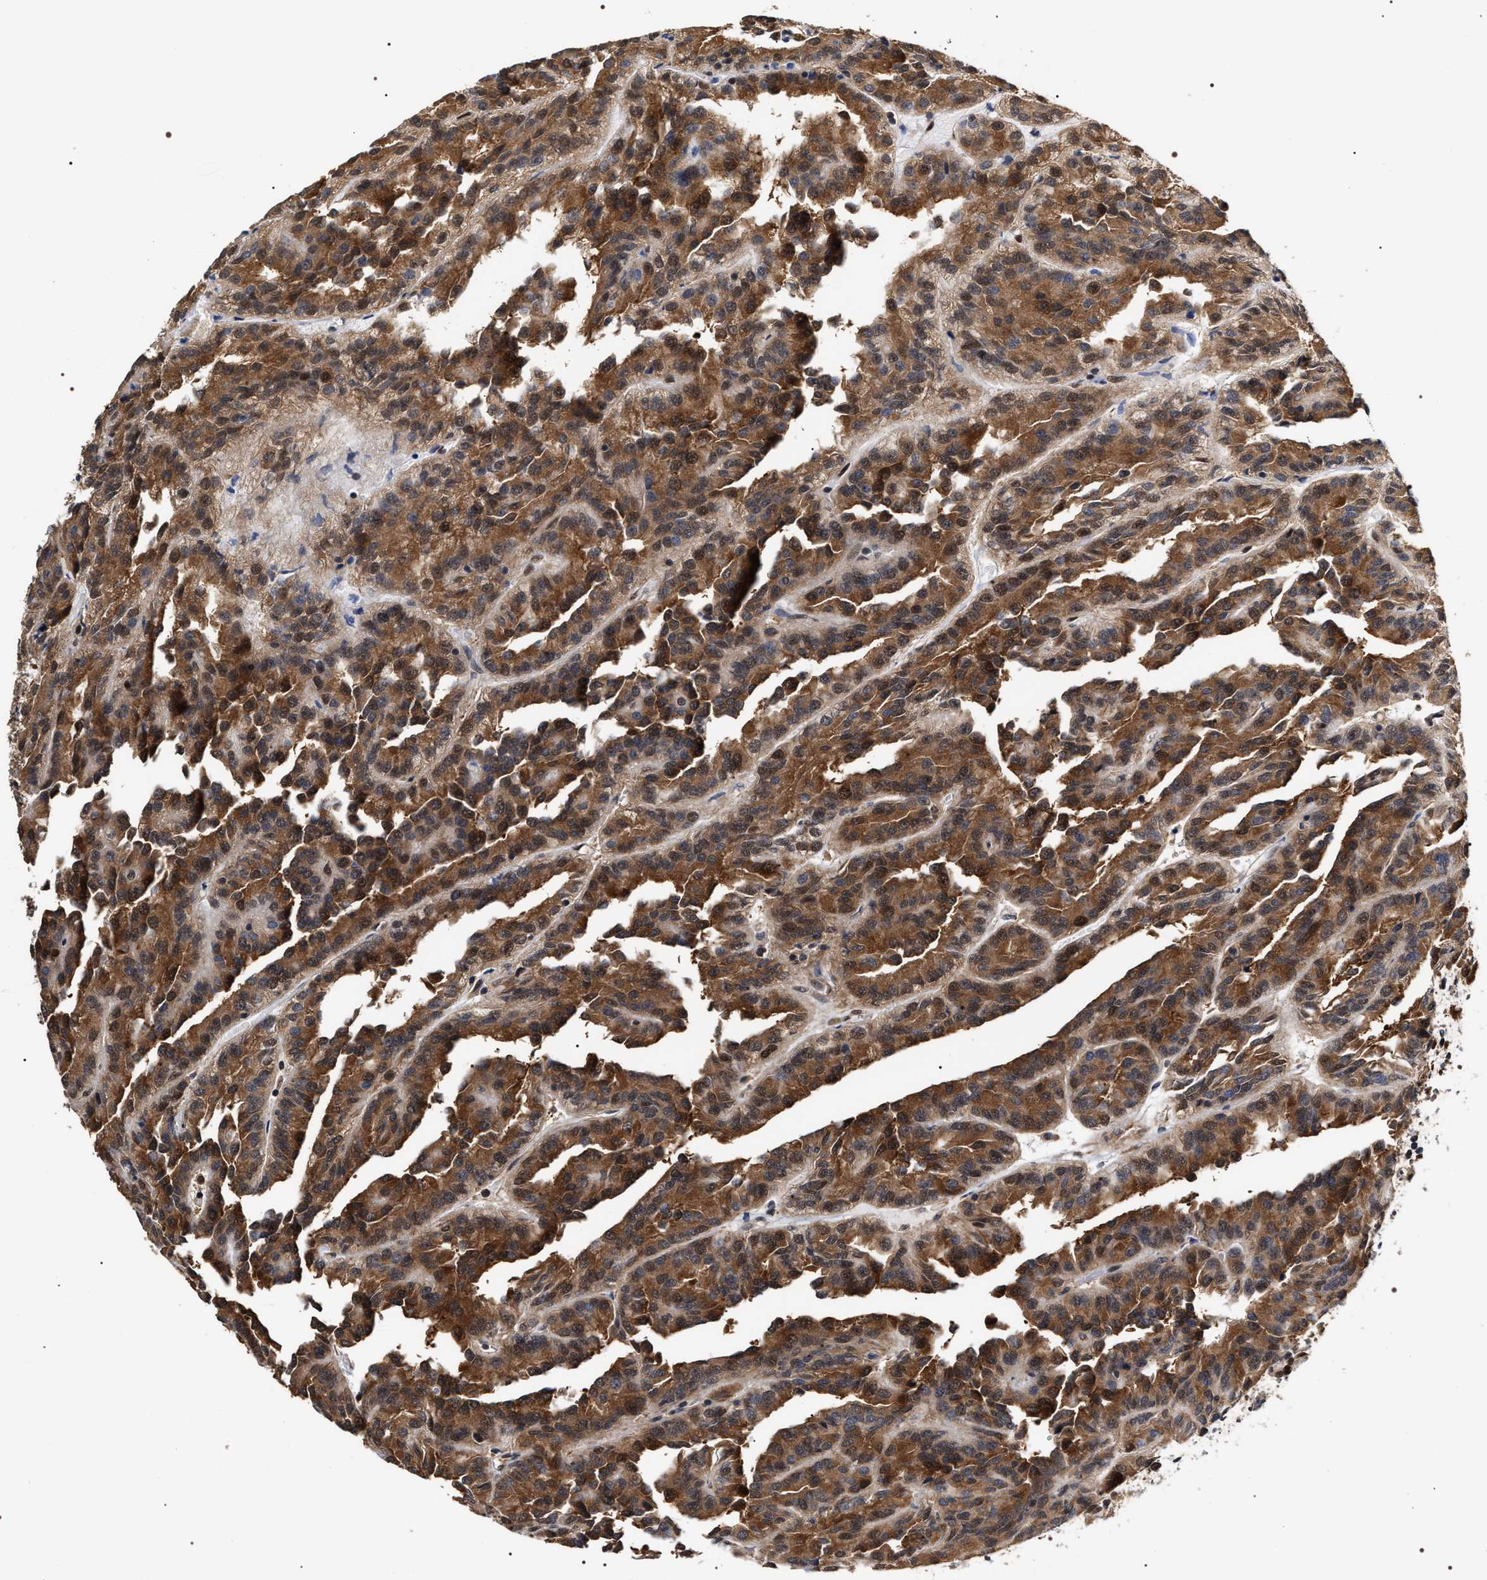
{"staining": {"intensity": "moderate", "quantity": ">75%", "location": "cytoplasmic/membranous,nuclear"}, "tissue": "renal cancer", "cell_type": "Tumor cells", "image_type": "cancer", "snomed": [{"axis": "morphology", "description": "Adenocarcinoma, NOS"}, {"axis": "topography", "description": "Kidney"}], "caption": "Approximately >75% of tumor cells in human renal adenocarcinoma exhibit moderate cytoplasmic/membranous and nuclear protein expression as visualized by brown immunohistochemical staining.", "gene": "BAG6", "patient": {"sex": "male", "age": 46}}